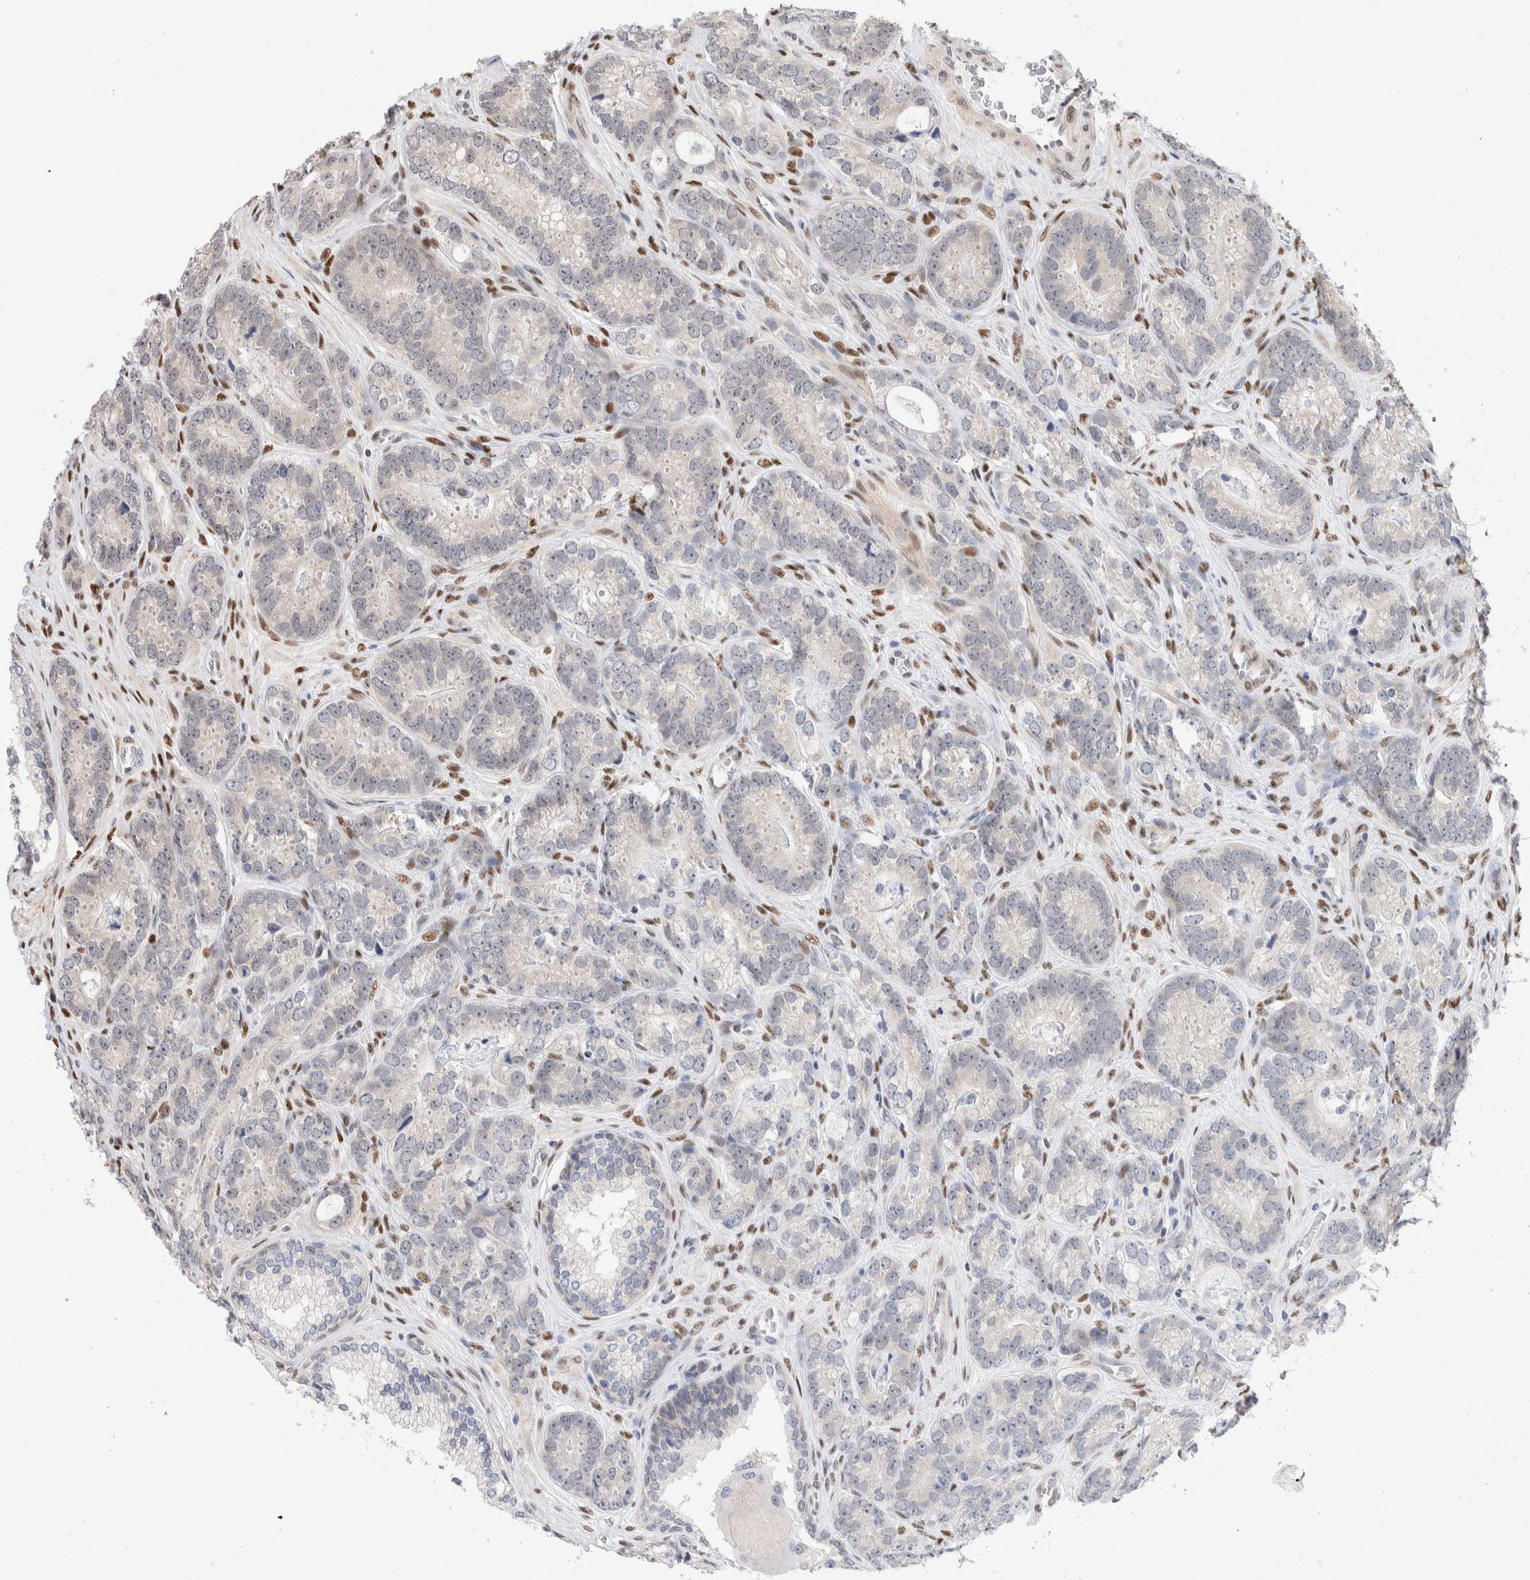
{"staining": {"intensity": "negative", "quantity": "none", "location": "none"}, "tissue": "prostate cancer", "cell_type": "Tumor cells", "image_type": "cancer", "snomed": [{"axis": "morphology", "description": "Adenocarcinoma, High grade"}, {"axis": "topography", "description": "Prostate"}], "caption": "Human prostate high-grade adenocarcinoma stained for a protein using immunohistochemistry displays no staining in tumor cells.", "gene": "NSMAF", "patient": {"sex": "male", "age": 56}}